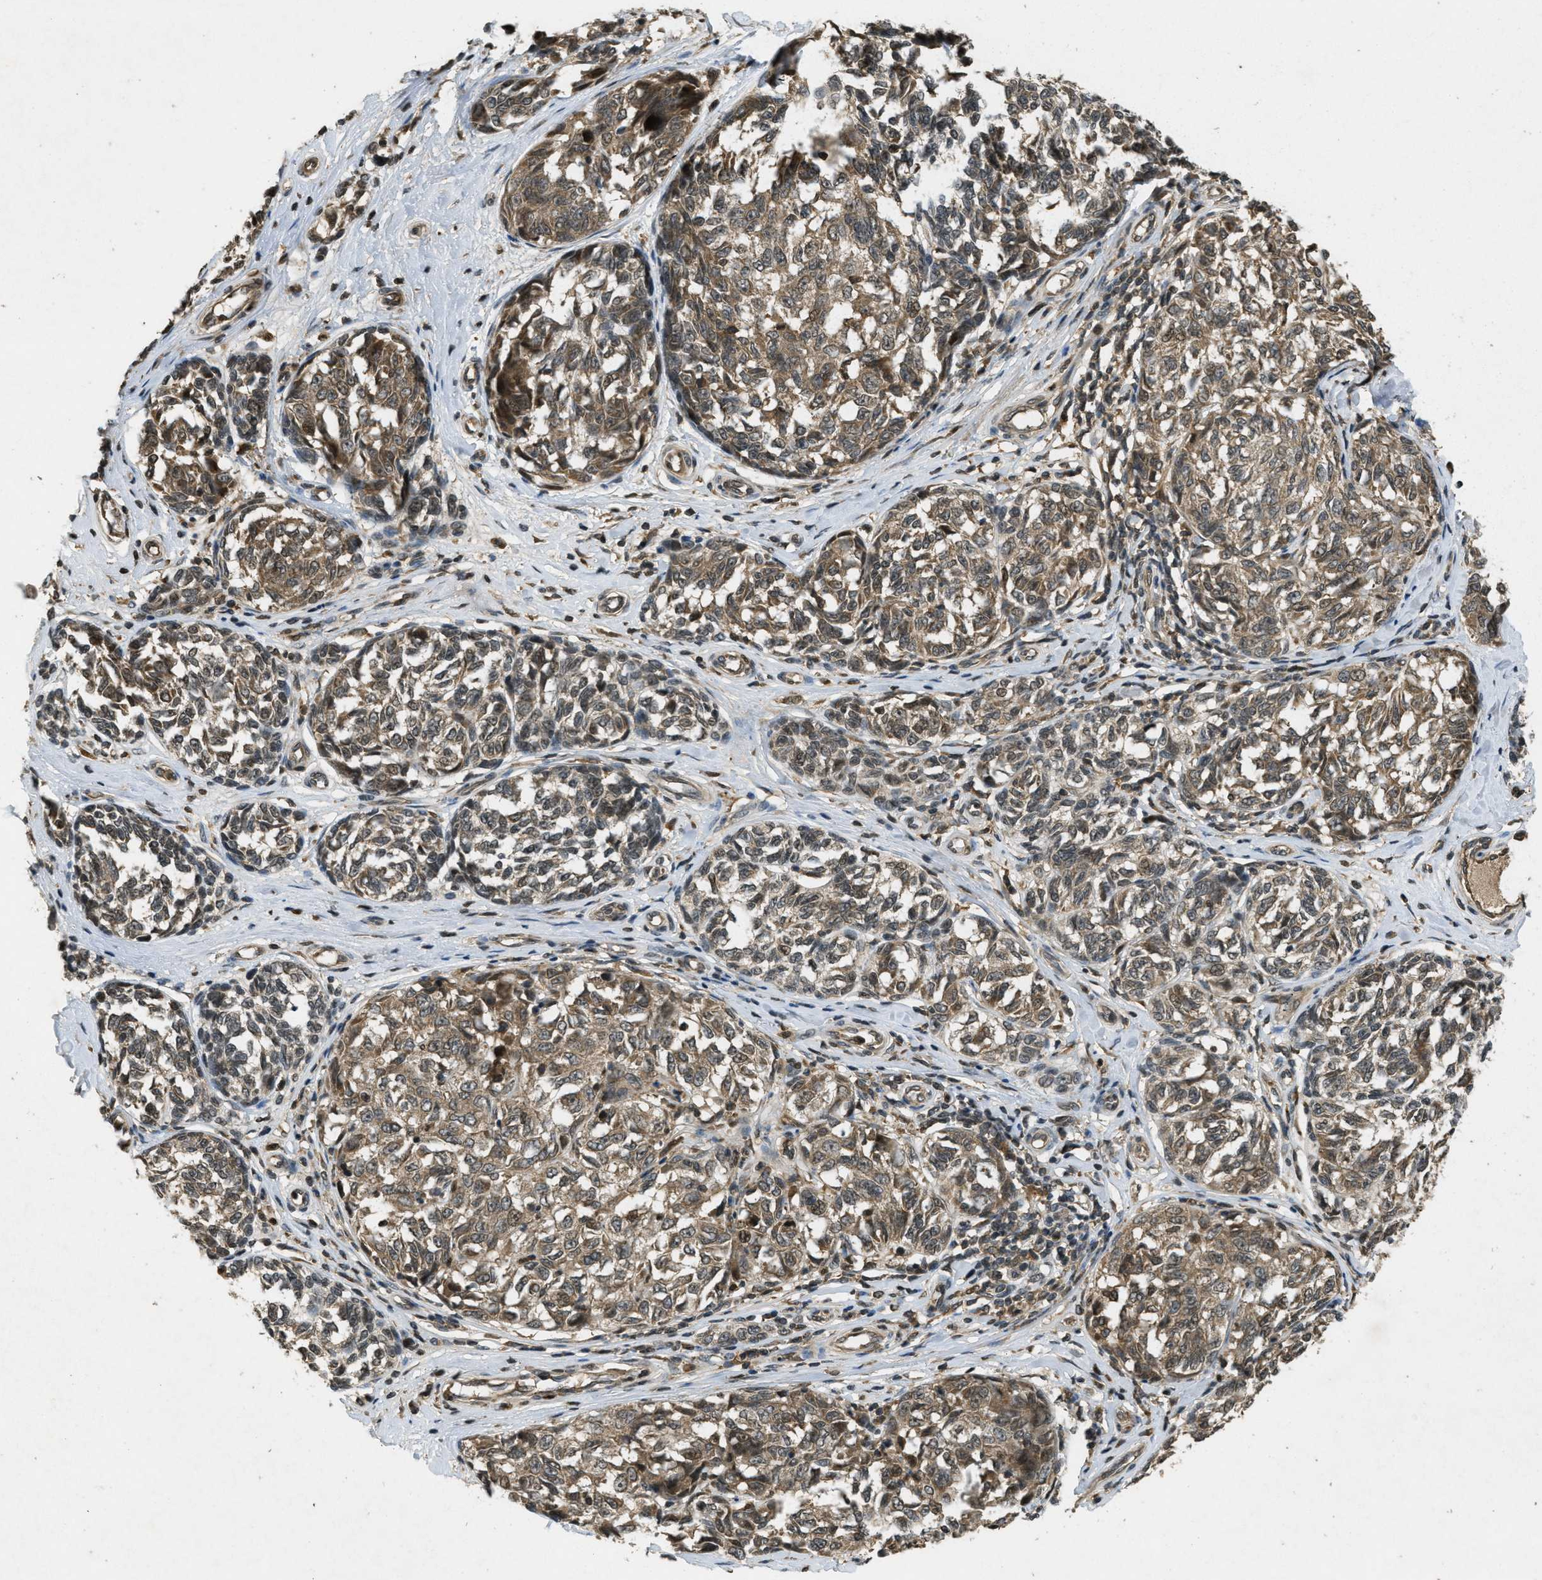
{"staining": {"intensity": "moderate", "quantity": ">75%", "location": "cytoplasmic/membranous"}, "tissue": "melanoma", "cell_type": "Tumor cells", "image_type": "cancer", "snomed": [{"axis": "morphology", "description": "Malignant melanoma, NOS"}, {"axis": "topography", "description": "Skin"}], "caption": "Protein expression analysis of melanoma demonstrates moderate cytoplasmic/membranous expression in about >75% of tumor cells.", "gene": "ATG7", "patient": {"sex": "female", "age": 64}}